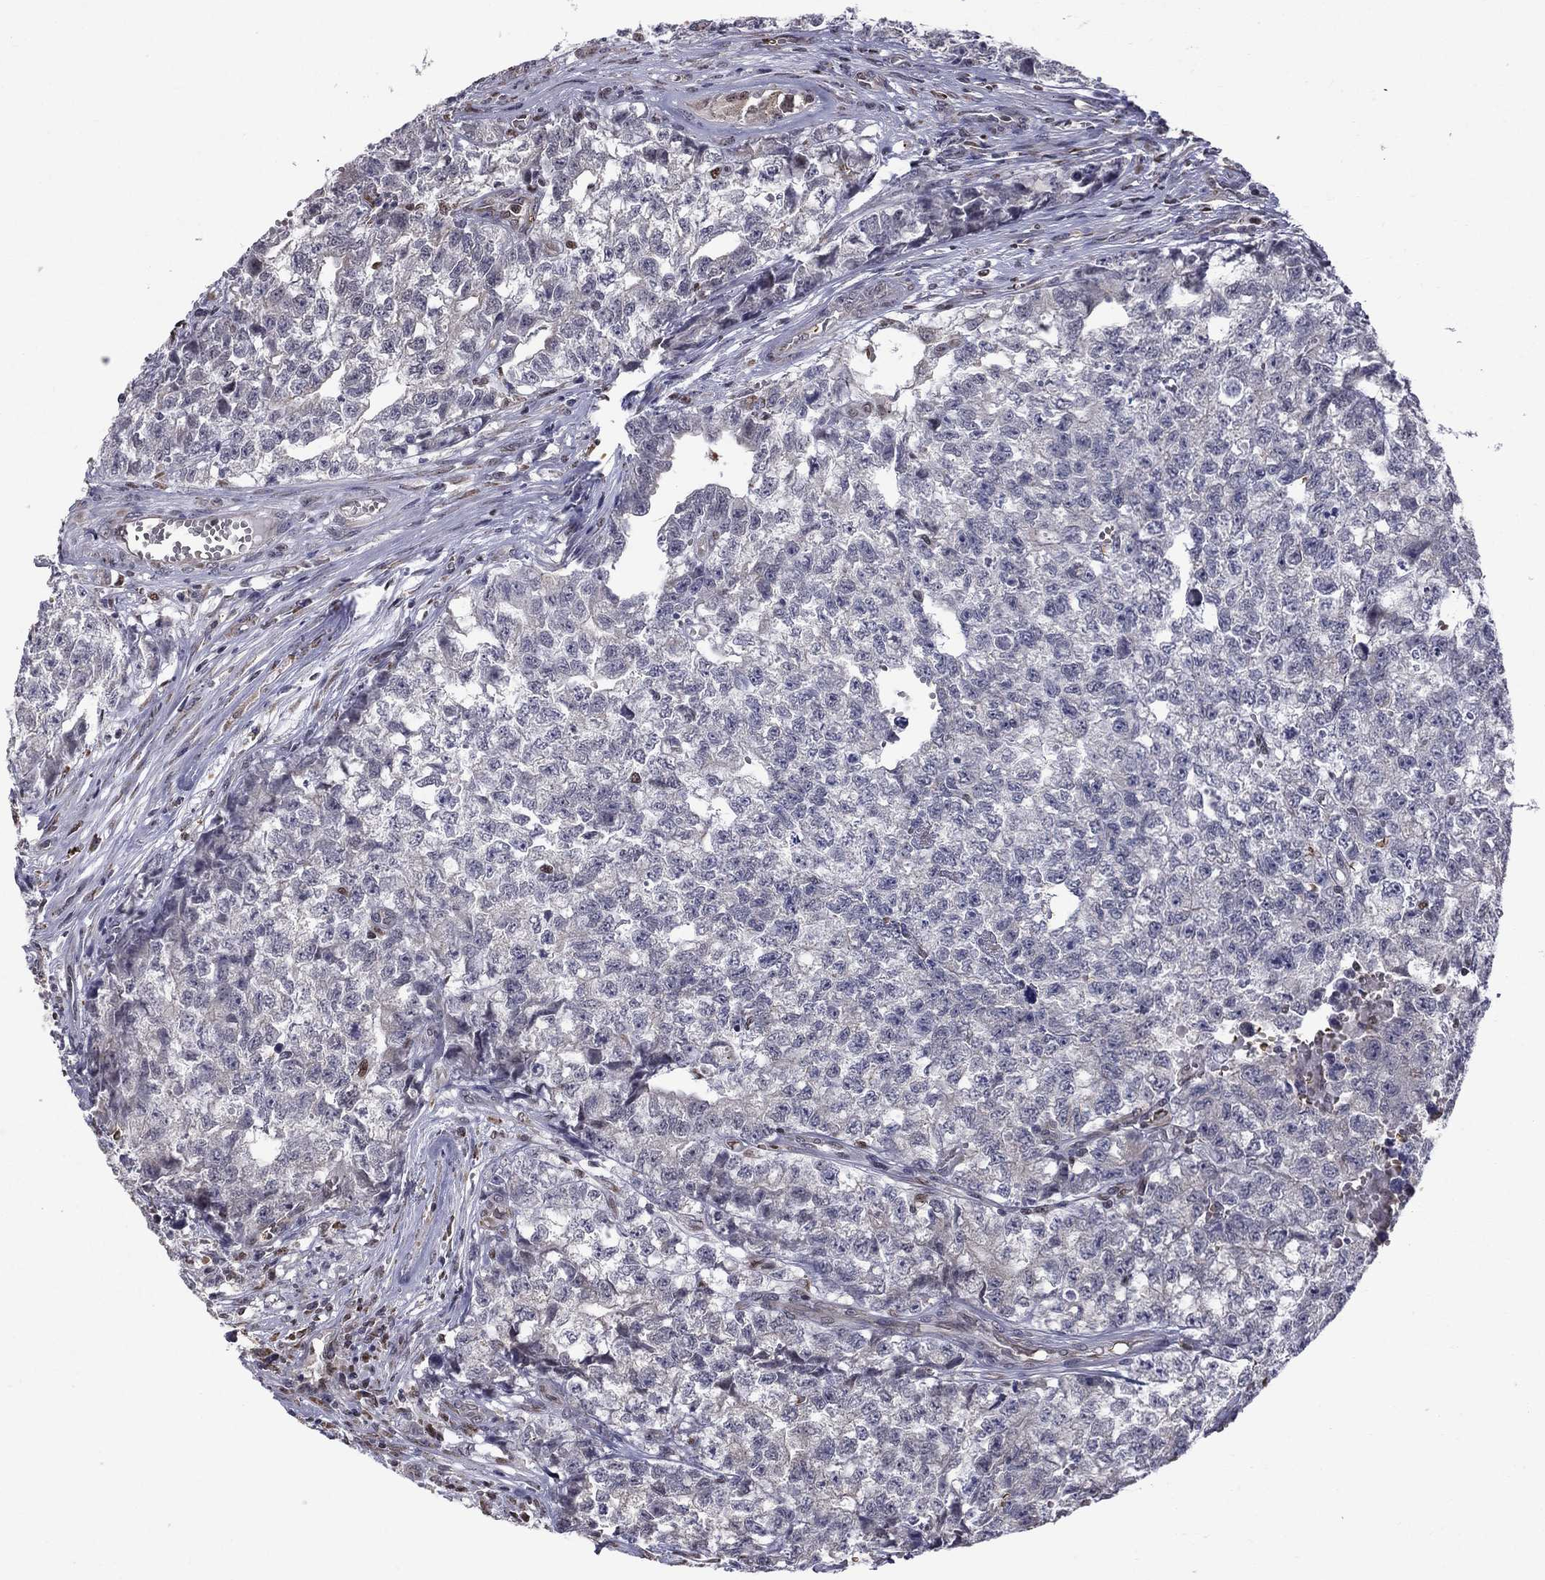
{"staining": {"intensity": "negative", "quantity": "none", "location": "none"}, "tissue": "testis cancer", "cell_type": "Tumor cells", "image_type": "cancer", "snomed": [{"axis": "morphology", "description": "Seminoma, NOS"}, {"axis": "morphology", "description": "Carcinoma, Embryonal, NOS"}, {"axis": "topography", "description": "Testis"}], "caption": "The histopathology image reveals no significant staining in tumor cells of seminoma (testis).", "gene": "HSPB2", "patient": {"sex": "male", "age": 22}}